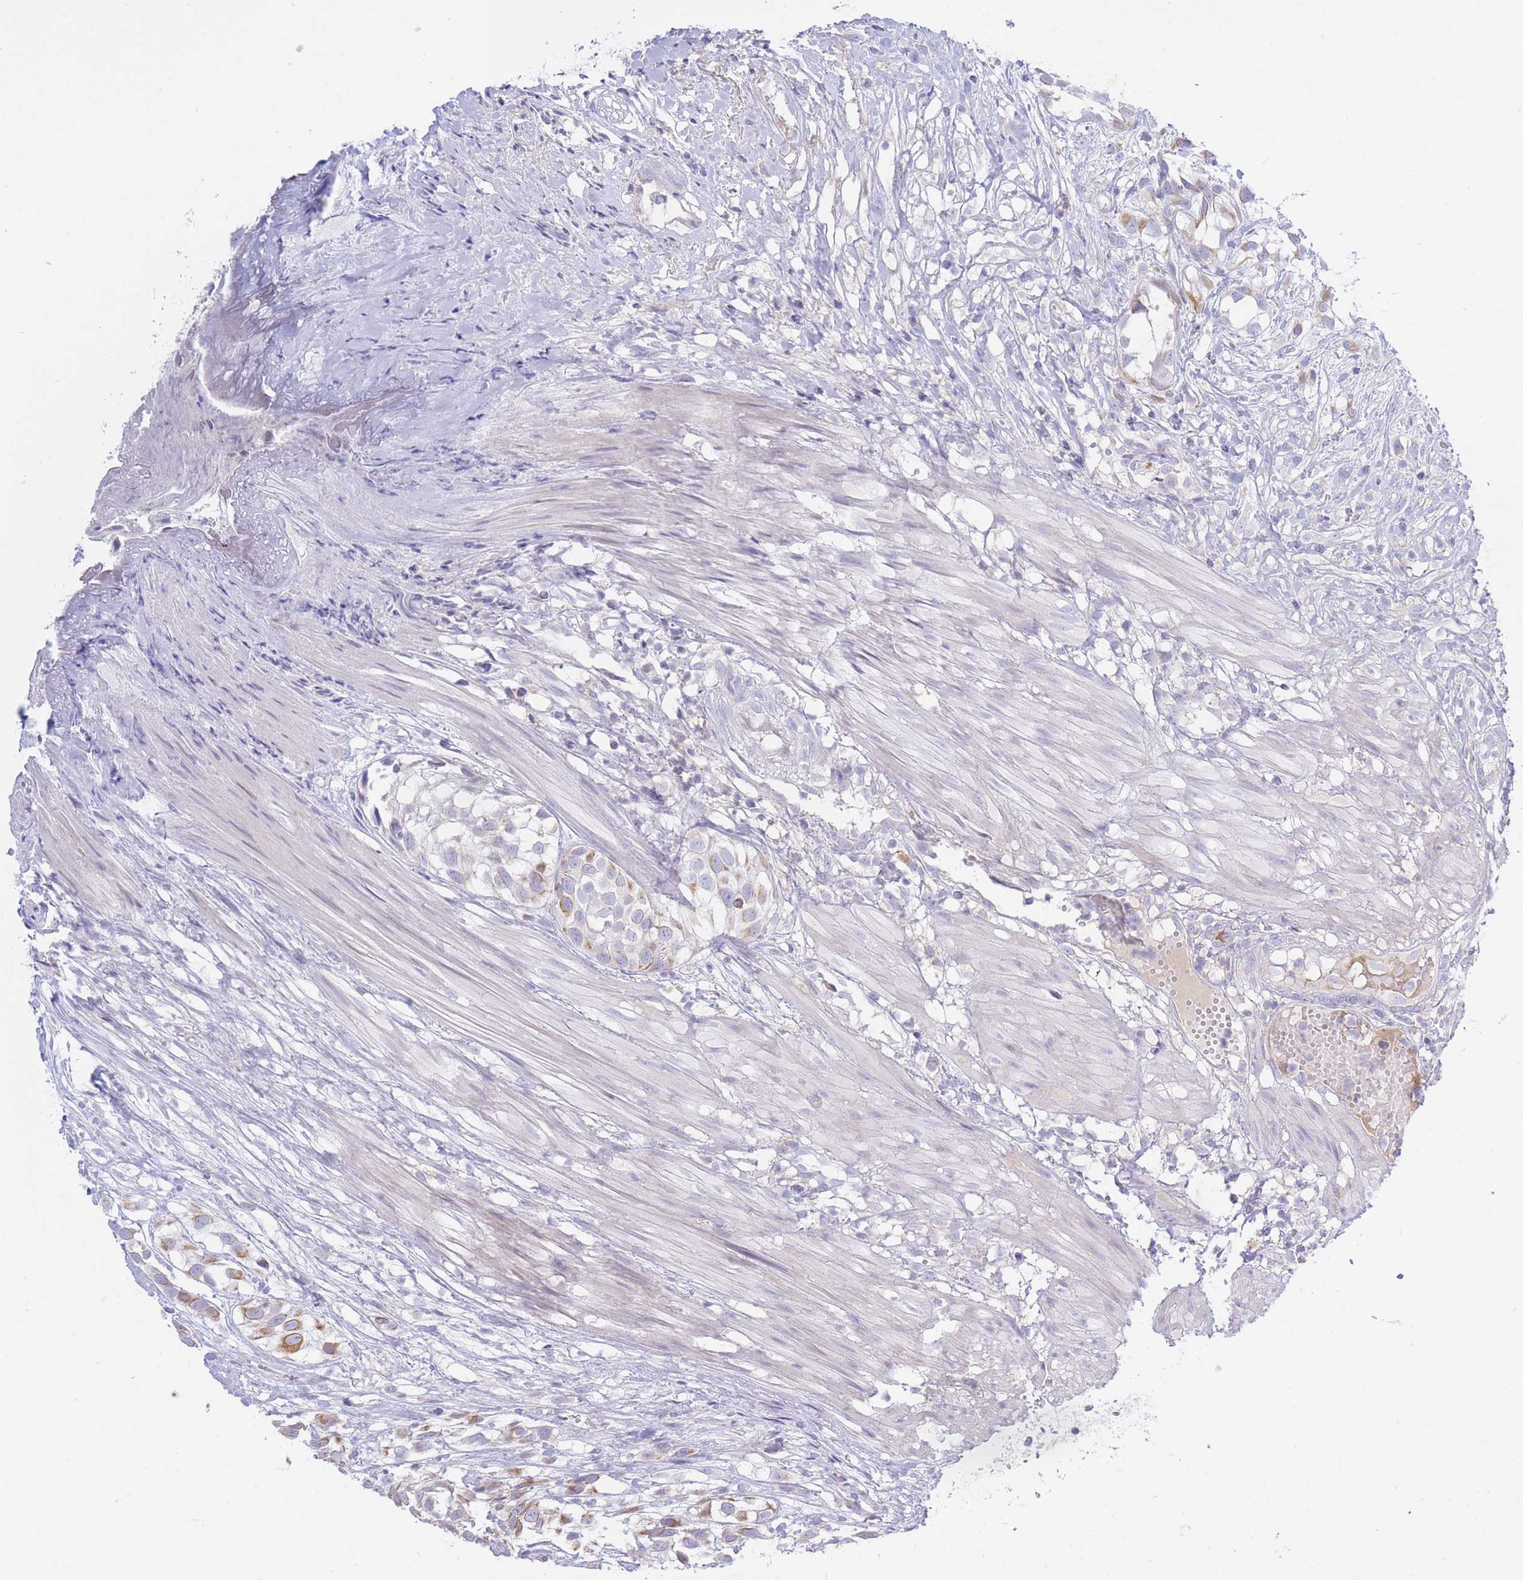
{"staining": {"intensity": "moderate", "quantity": "25%-75%", "location": "cytoplasmic/membranous"}, "tissue": "urothelial cancer", "cell_type": "Tumor cells", "image_type": "cancer", "snomed": [{"axis": "morphology", "description": "Urothelial carcinoma, High grade"}, {"axis": "topography", "description": "Urinary bladder"}], "caption": "Moderate cytoplasmic/membranous staining for a protein is present in about 25%-75% of tumor cells of urothelial carcinoma (high-grade) using IHC.", "gene": "NANP", "patient": {"sex": "male", "age": 56}}